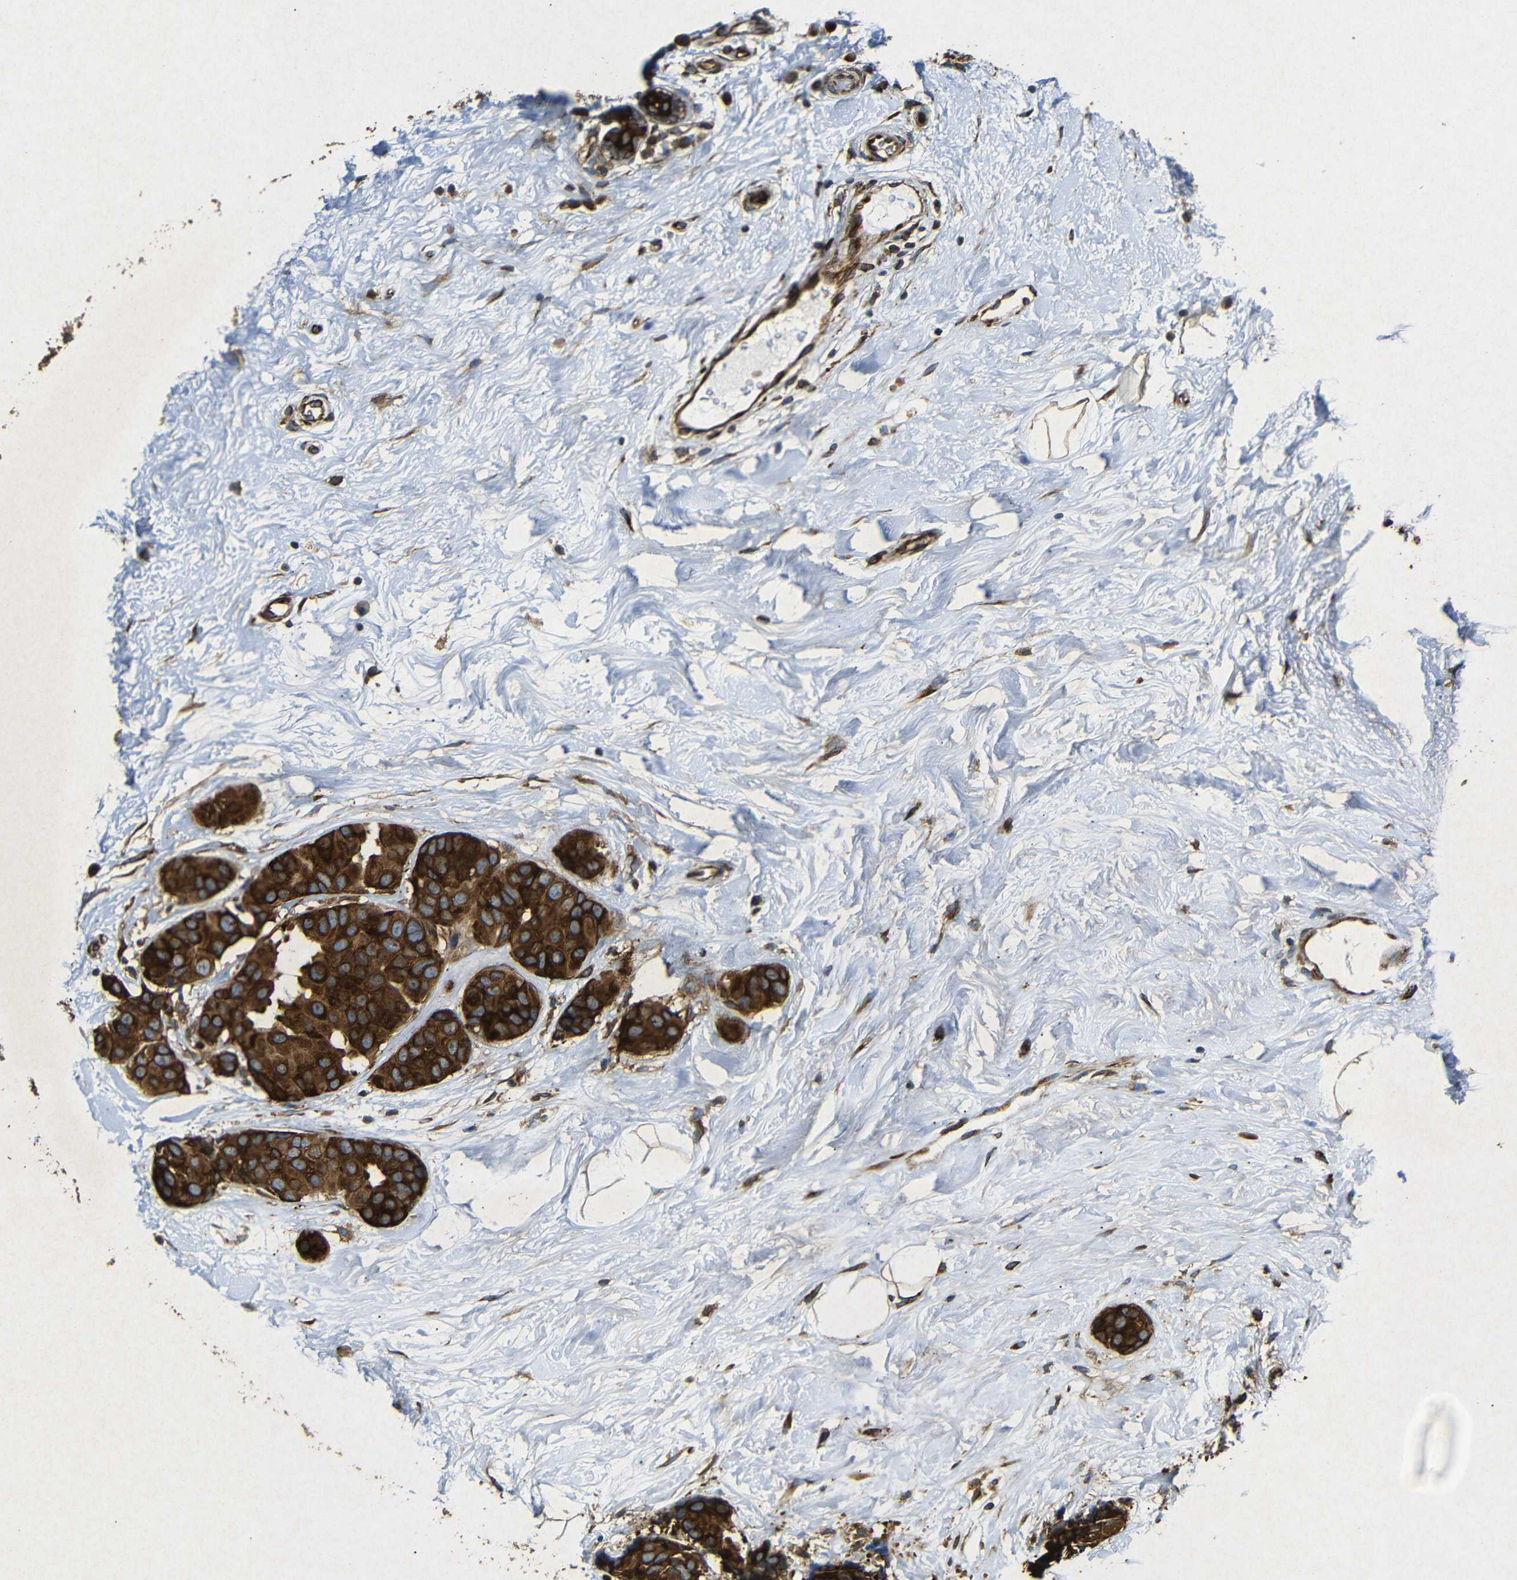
{"staining": {"intensity": "strong", "quantity": ">75%", "location": "cytoplasmic/membranous"}, "tissue": "breast cancer", "cell_type": "Tumor cells", "image_type": "cancer", "snomed": [{"axis": "morphology", "description": "Normal tissue, NOS"}, {"axis": "morphology", "description": "Duct carcinoma"}, {"axis": "topography", "description": "Breast"}], "caption": "IHC micrograph of neoplastic tissue: infiltrating ductal carcinoma (breast) stained using immunohistochemistry demonstrates high levels of strong protein expression localized specifically in the cytoplasmic/membranous of tumor cells, appearing as a cytoplasmic/membranous brown color.", "gene": "BTF3", "patient": {"sex": "female", "age": 39}}